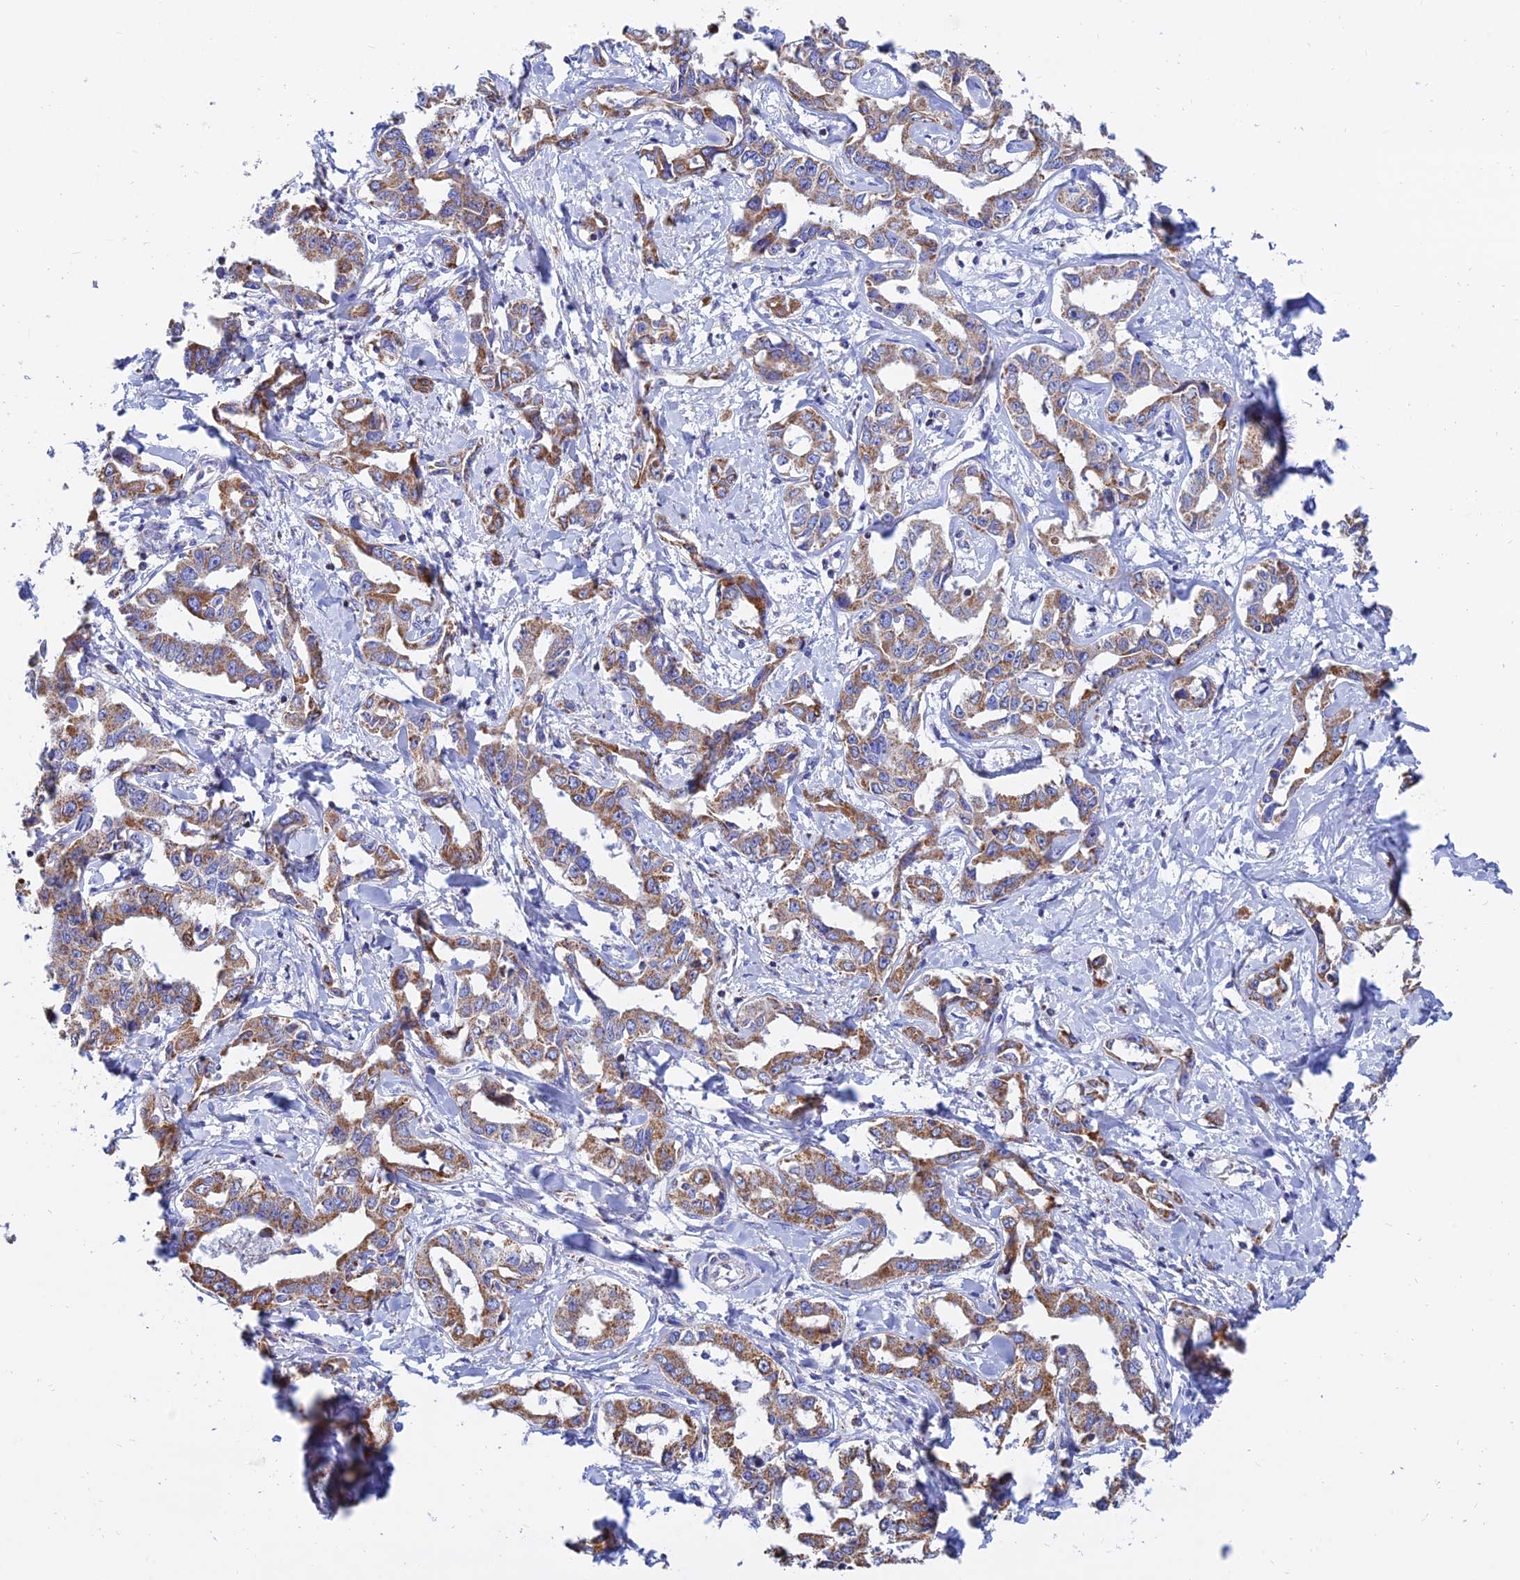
{"staining": {"intensity": "moderate", "quantity": ">75%", "location": "cytoplasmic/membranous"}, "tissue": "liver cancer", "cell_type": "Tumor cells", "image_type": "cancer", "snomed": [{"axis": "morphology", "description": "Cholangiocarcinoma"}, {"axis": "topography", "description": "Liver"}], "caption": "Immunohistochemistry (IHC) staining of liver cholangiocarcinoma, which demonstrates medium levels of moderate cytoplasmic/membranous expression in approximately >75% of tumor cells indicating moderate cytoplasmic/membranous protein staining. The staining was performed using DAB (3,3'-diaminobenzidine) (brown) for protein detection and nuclei were counterstained in hematoxylin (blue).", "gene": "MGST1", "patient": {"sex": "male", "age": 59}}